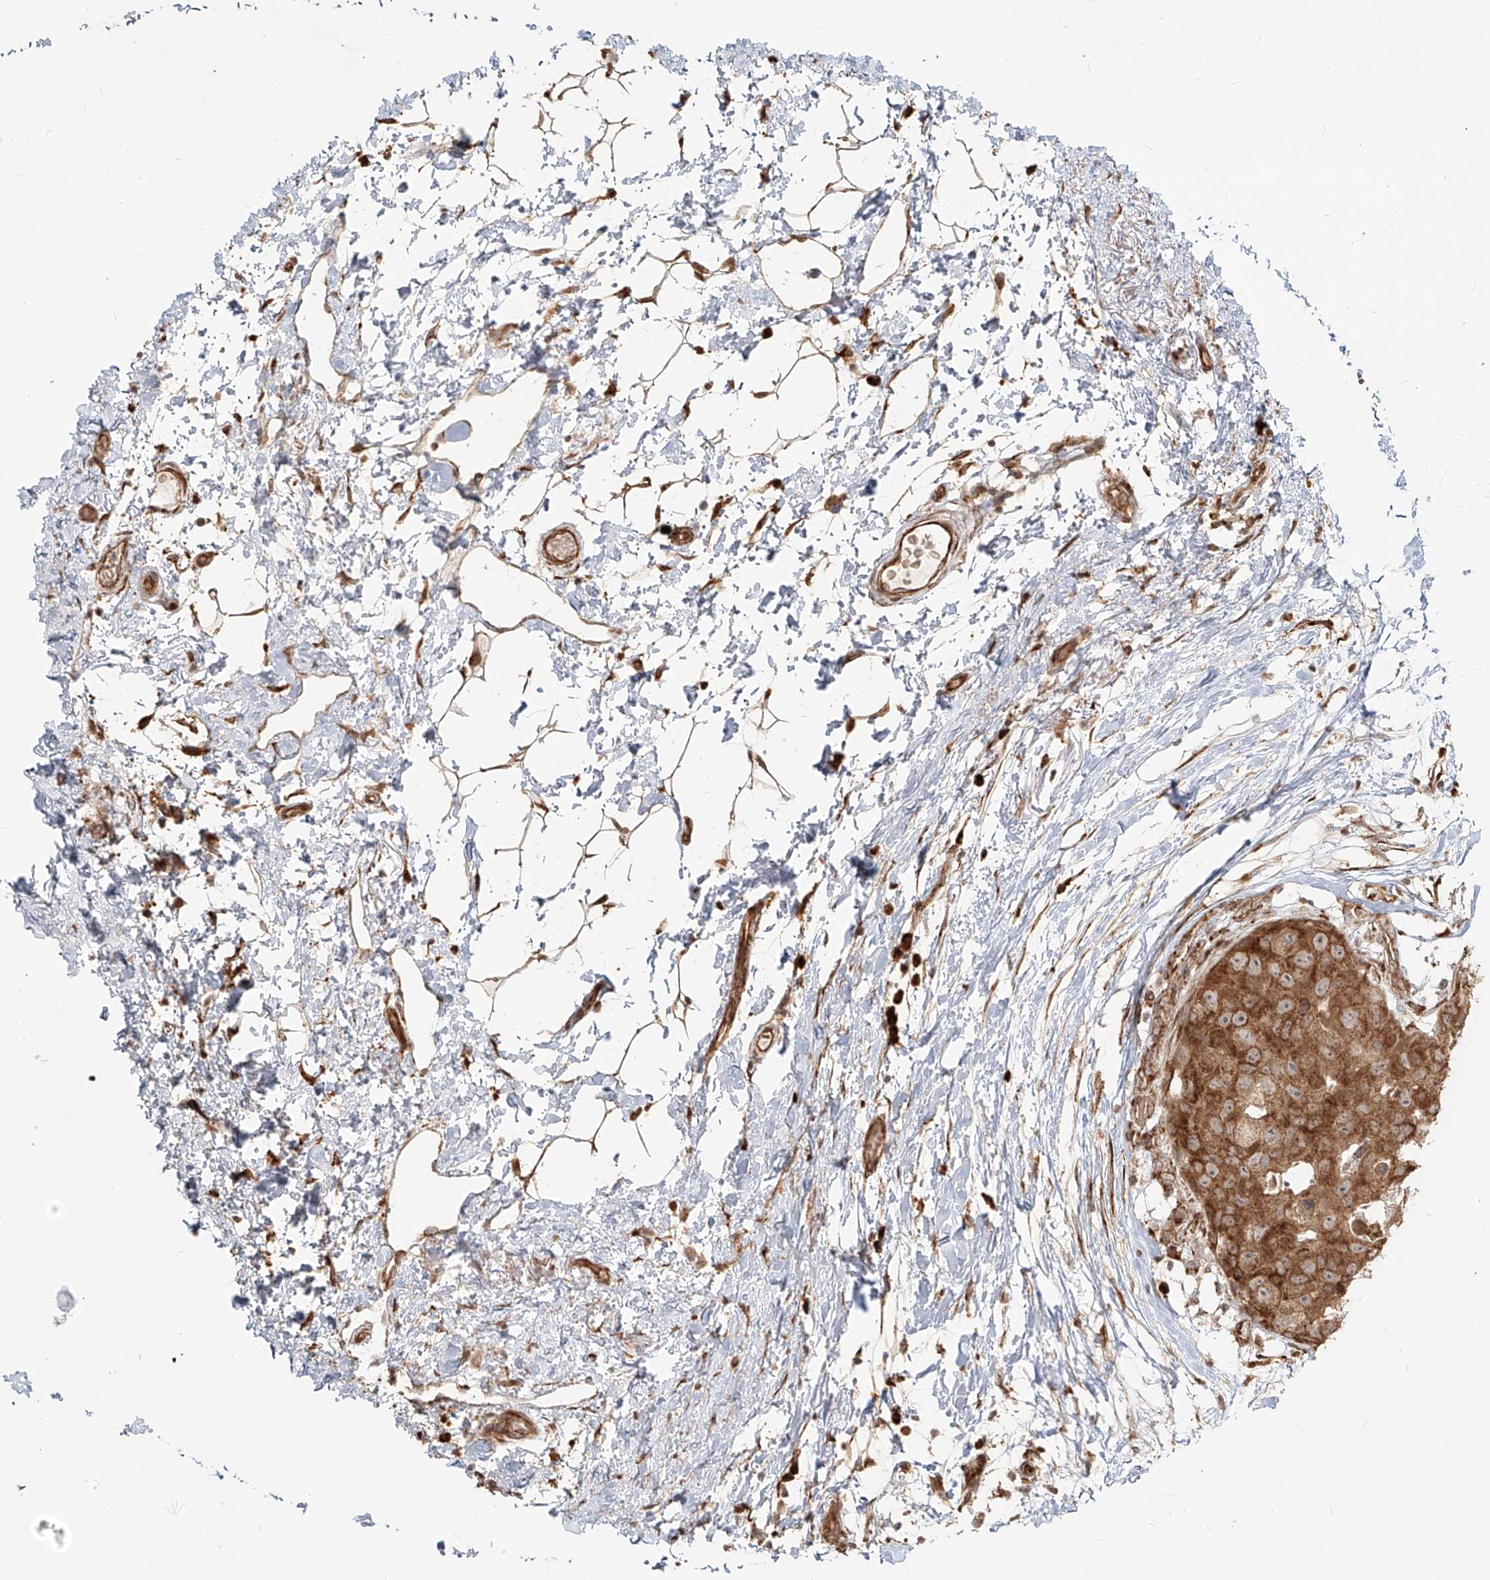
{"staining": {"intensity": "moderate", "quantity": ">75%", "location": "cytoplasmic/membranous"}, "tissue": "breast cancer", "cell_type": "Tumor cells", "image_type": "cancer", "snomed": [{"axis": "morphology", "description": "Duct carcinoma"}, {"axis": "topography", "description": "Breast"}], "caption": "Human breast cancer (intraductal carcinoma) stained with a protein marker reveals moderate staining in tumor cells.", "gene": "UBE2K", "patient": {"sex": "female", "age": 62}}